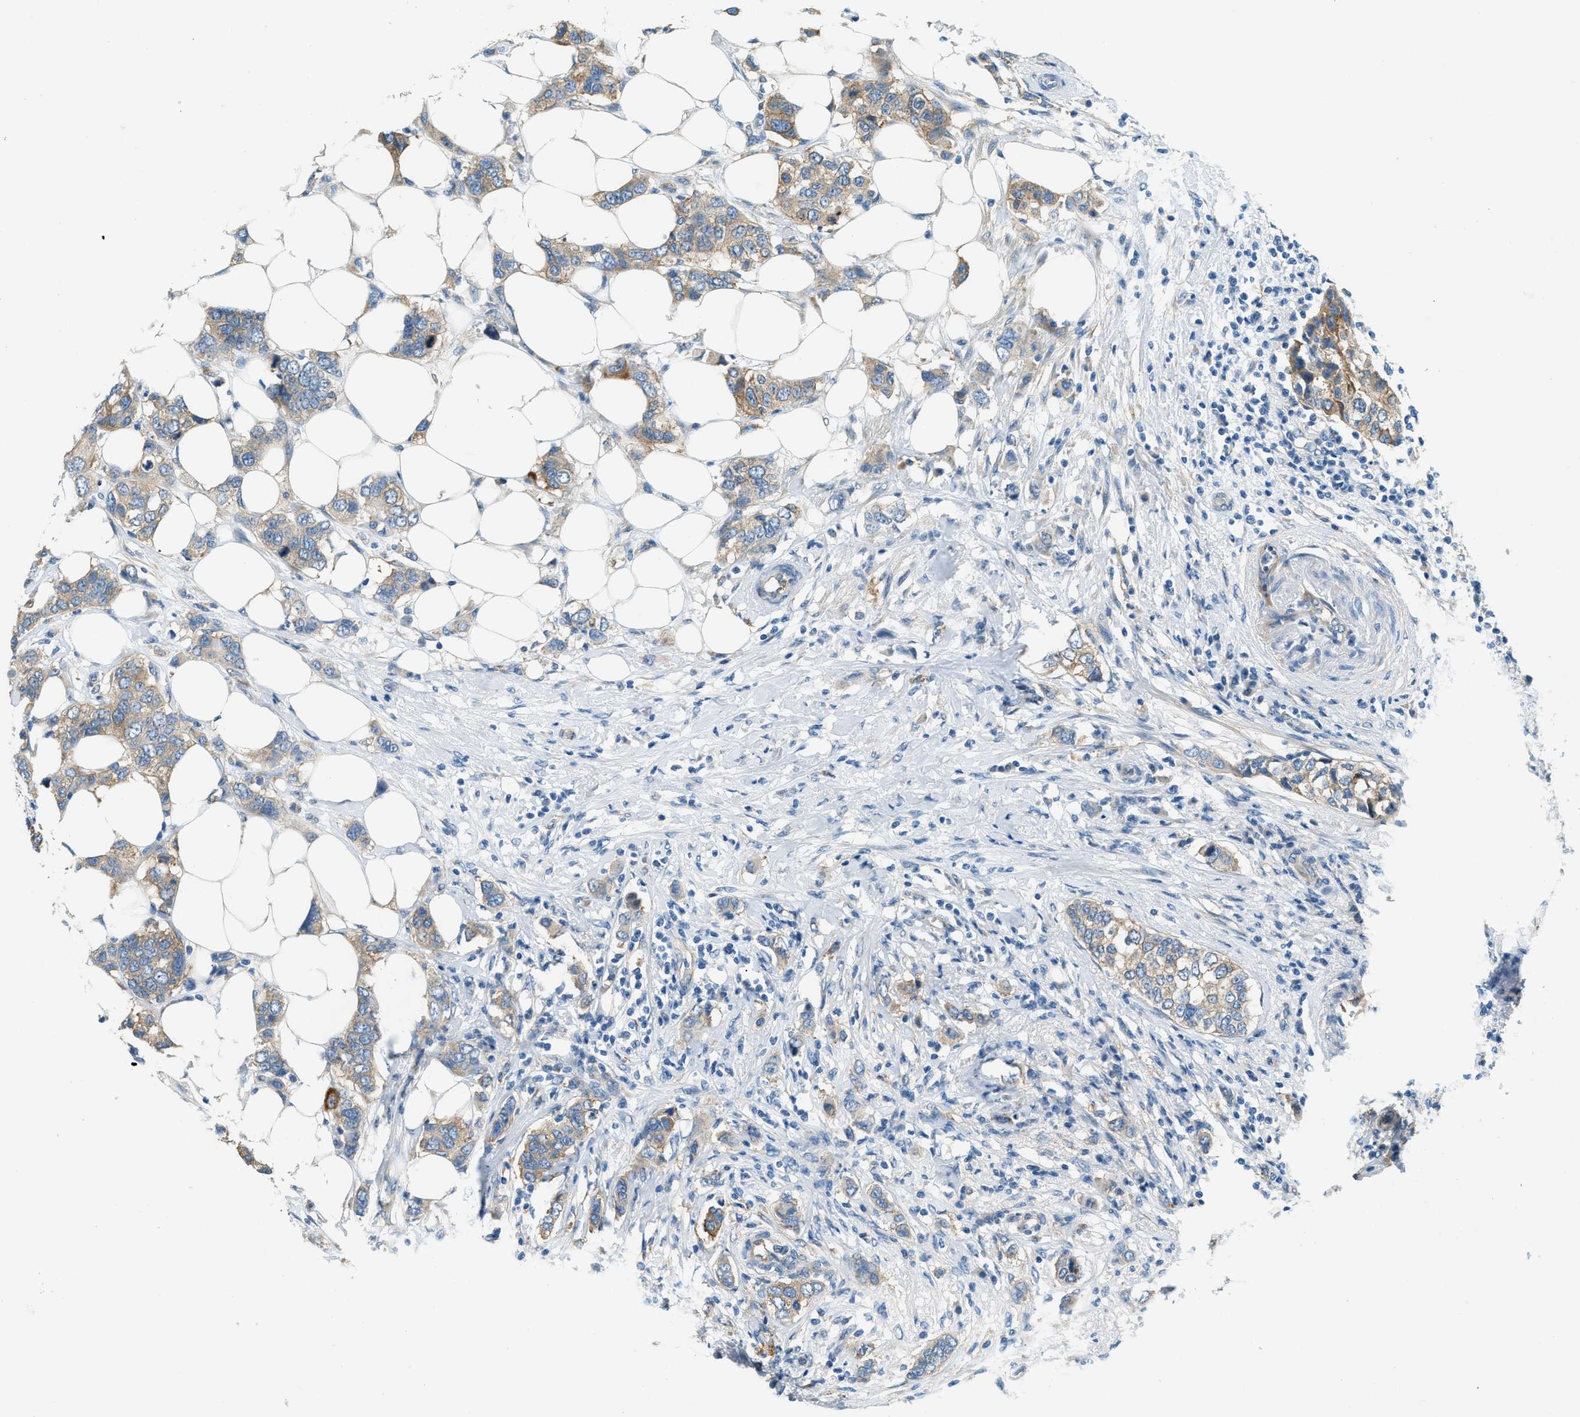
{"staining": {"intensity": "moderate", "quantity": ">75%", "location": "cytoplasmic/membranous"}, "tissue": "breast cancer", "cell_type": "Tumor cells", "image_type": "cancer", "snomed": [{"axis": "morphology", "description": "Duct carcinoma"}, {"axis": "topography", "description": "Breast"}], "caption": "Tumor cells reveal medium levels of moderate cytoplasmic/membranous staining in about >75% of cells in breast infiltrating ductal carcinoma.", "gene": "ZNF367", "patient": {"sex": "female", "age": 50}}